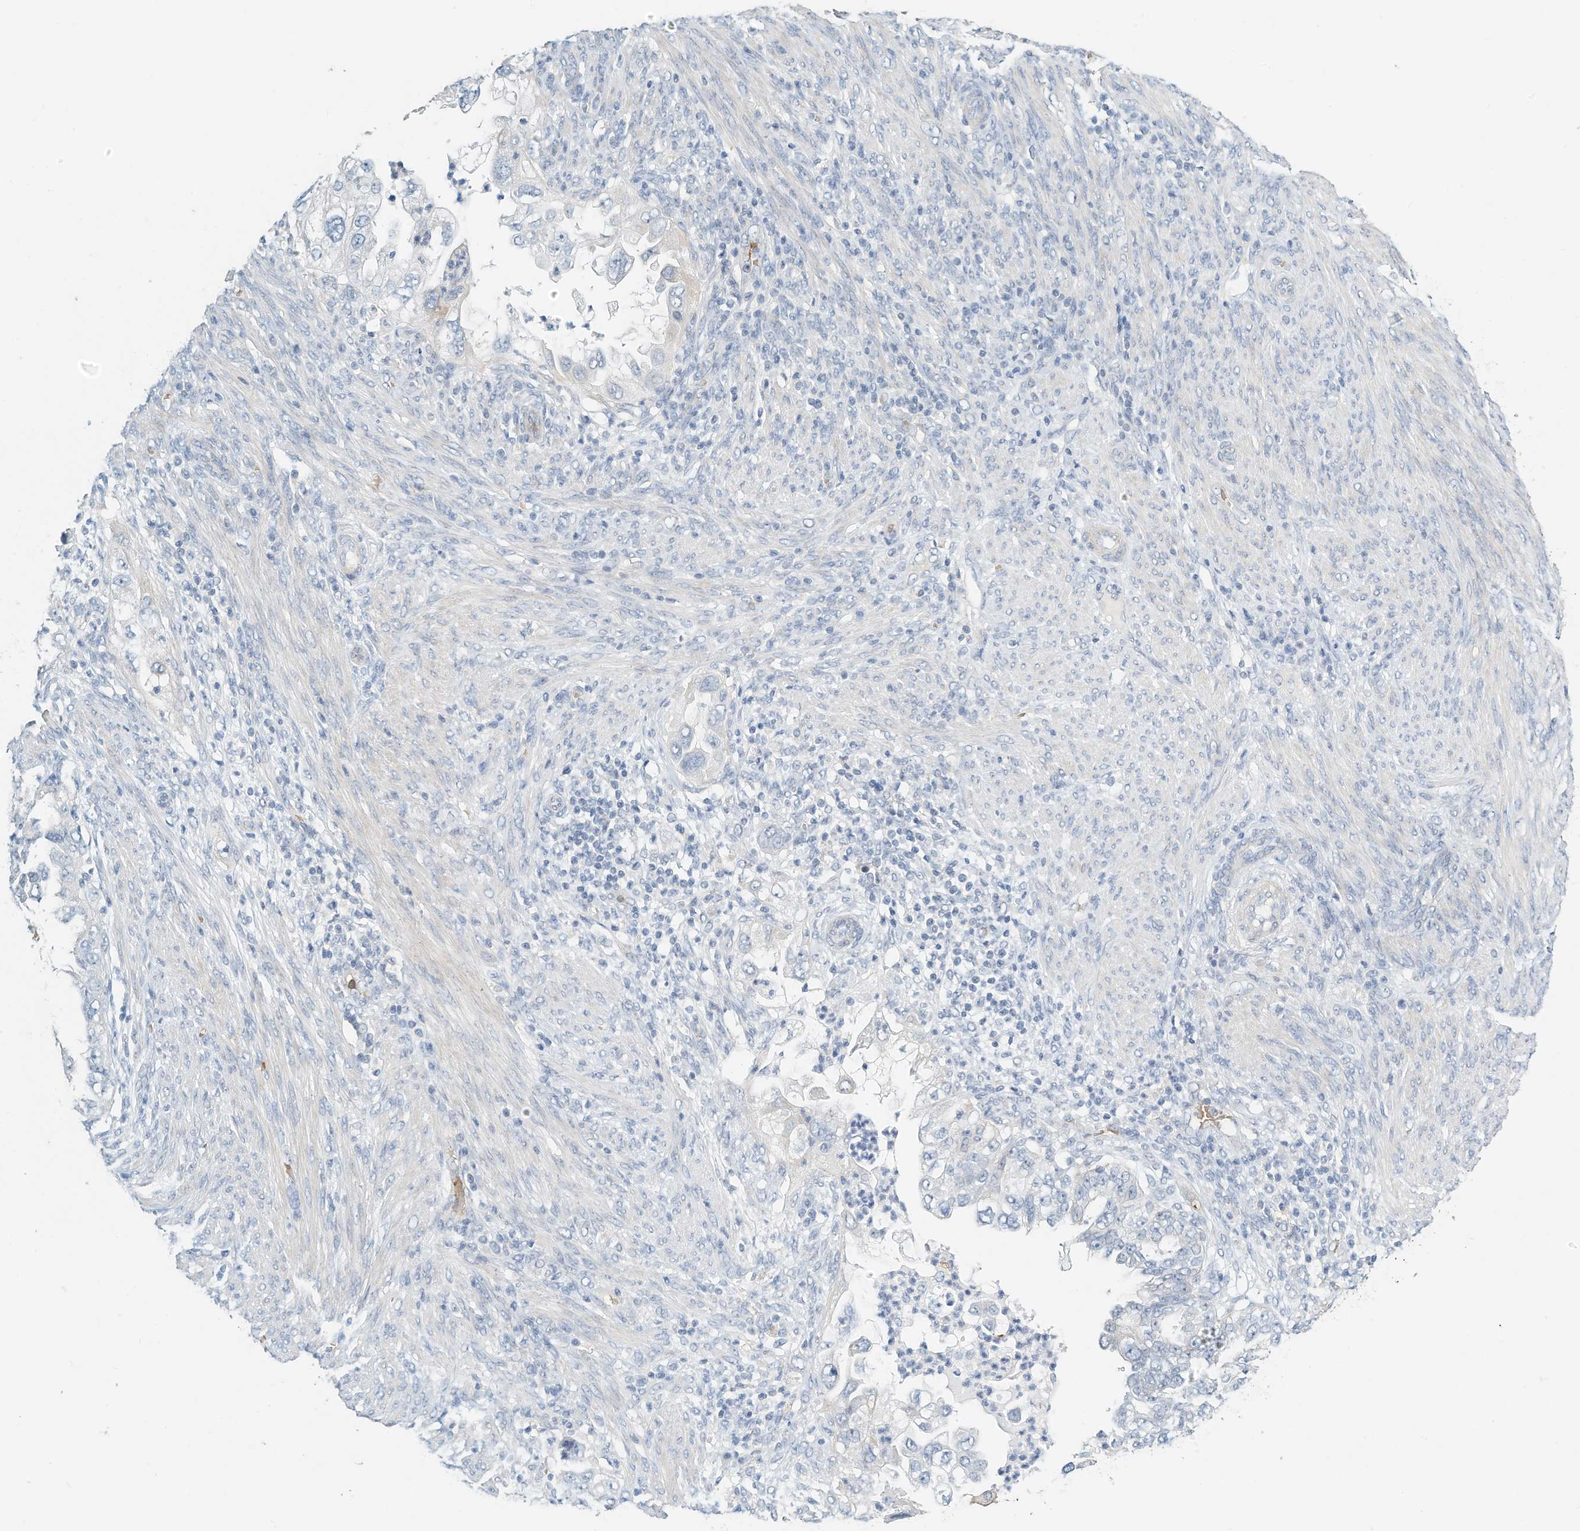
{"staining": {"intensity": "negative", "quantity": "none", "location": "none"}, "tissue": "endometrial cancer", "cell_type": "Tumor cells", "image_type": "cancer", "snomed": [{"axis": "morphology", "description": "Adenocarcinoma, NOS"}, {"axis": "topography", "description": "Endometrium"}], "caption": "IHC micrograph of human endometrial cancer (adenocarcinoma) stained for a protein (brown), which displays no staining in tumor cells. Brightfield microscopy of immunohistochemistry stained with DAB (brown) and hematoxylin (blue), captured at high magnification.", "gene": "RCAN3", "patient": {"sex": "female", "age": 85}}